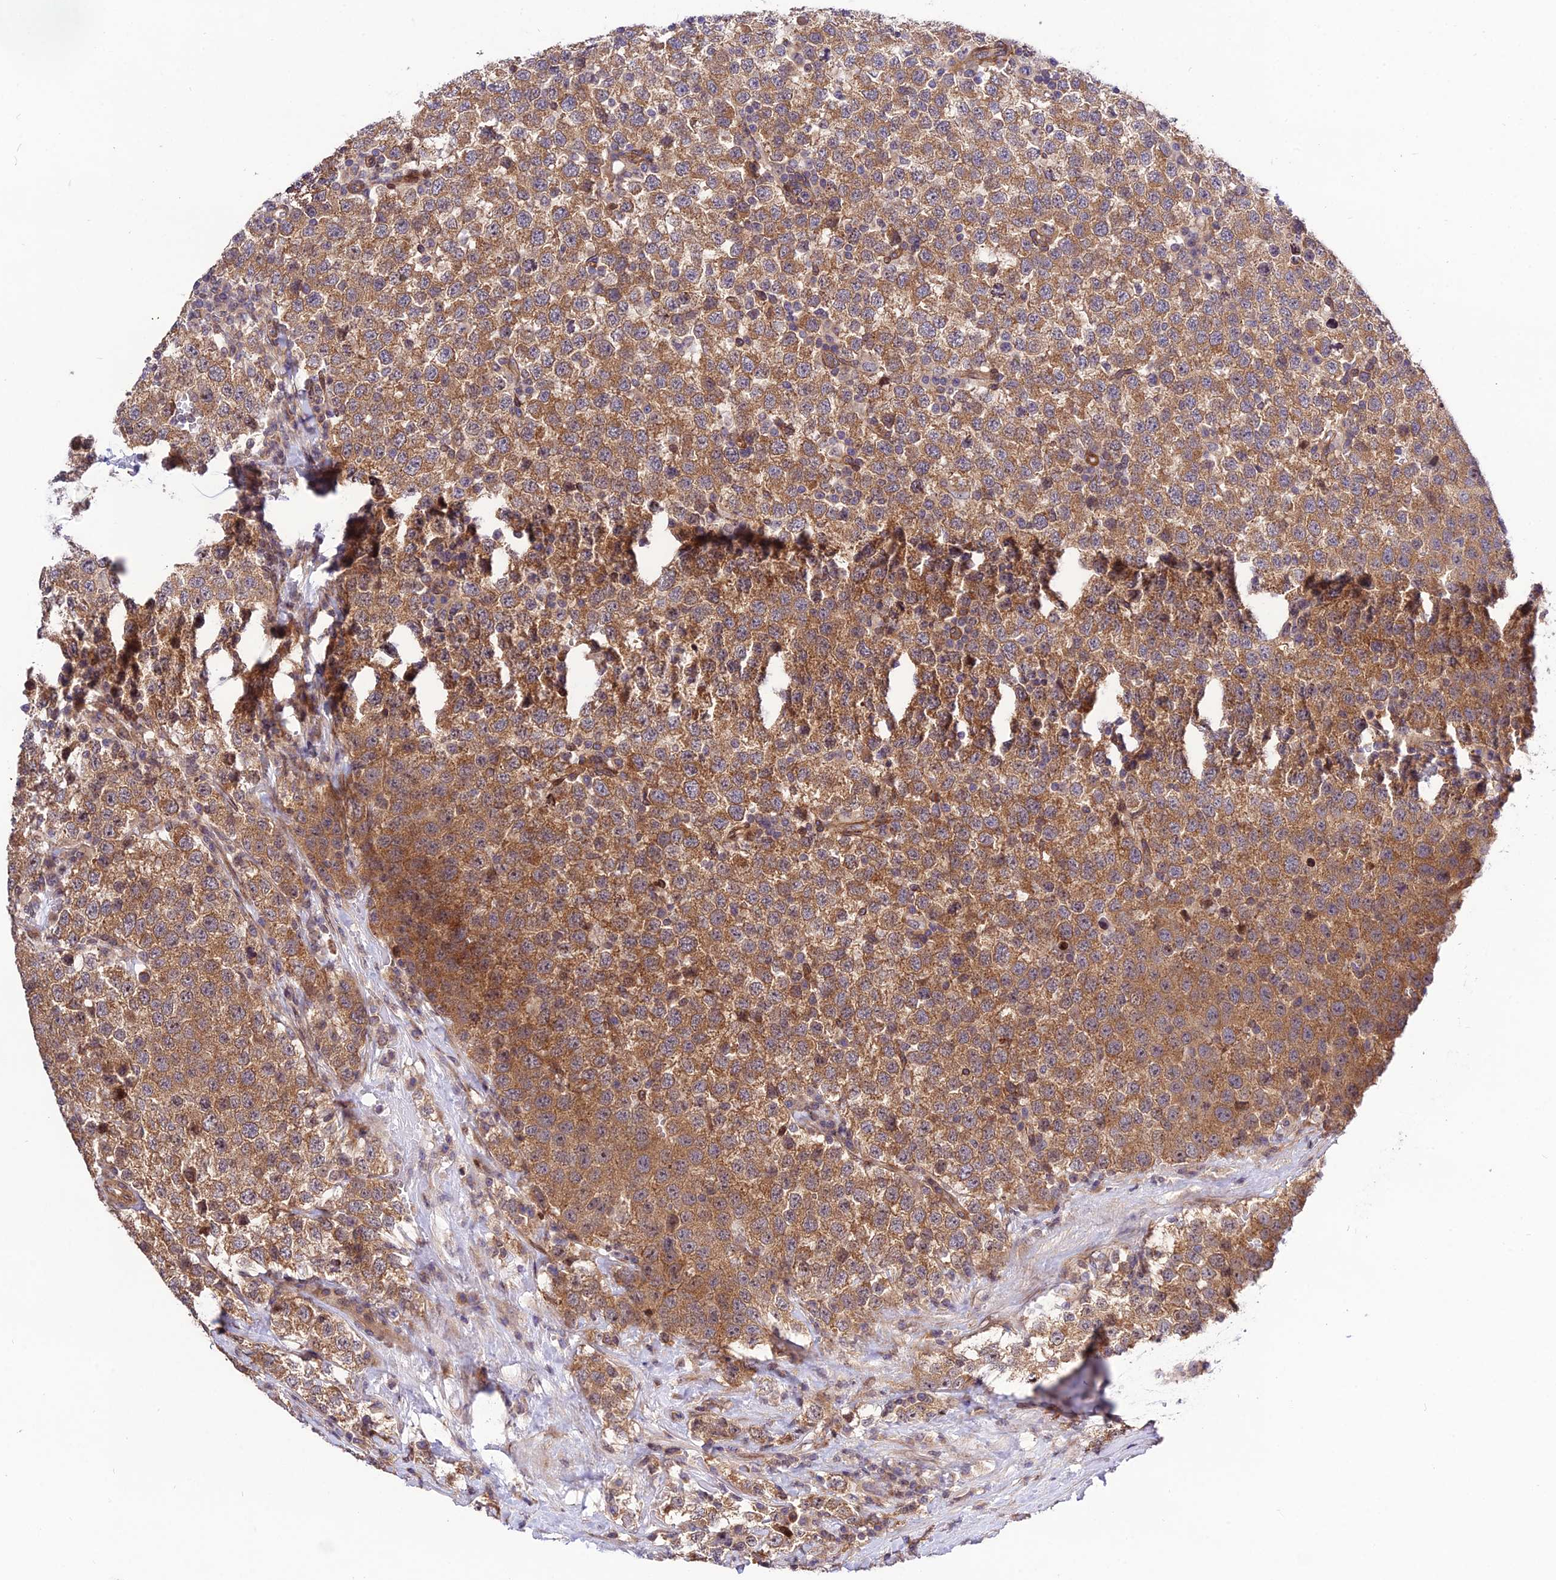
{"staining": {"intensity": "moderate", "quantity": ">75%", "location": "cytoplasmic/membranous"}, "tissue": "testis cancer", "cell_type": "Tumor cells", "image_type": "cancer", "snomed": [{"axis": "morphology", "description": "Seminoma, NOS"}, {"axis": "topography", "description": "Testis"}], "caption": "High-magnification brightfield microscopy of testis seminoma stained with DAB (3,3'-diaminobenzidine) (brown) and counterstained with hematoxylin (blue). tumor cells exhibit moderate cytoplasmic/membranous positivity is seen in approximately>75% of cells. (DAB IHC, brown staining for protein, blue staining for nuclei).", "gene": "SMG6", "patient": {"sex": "male", "age": 34}}